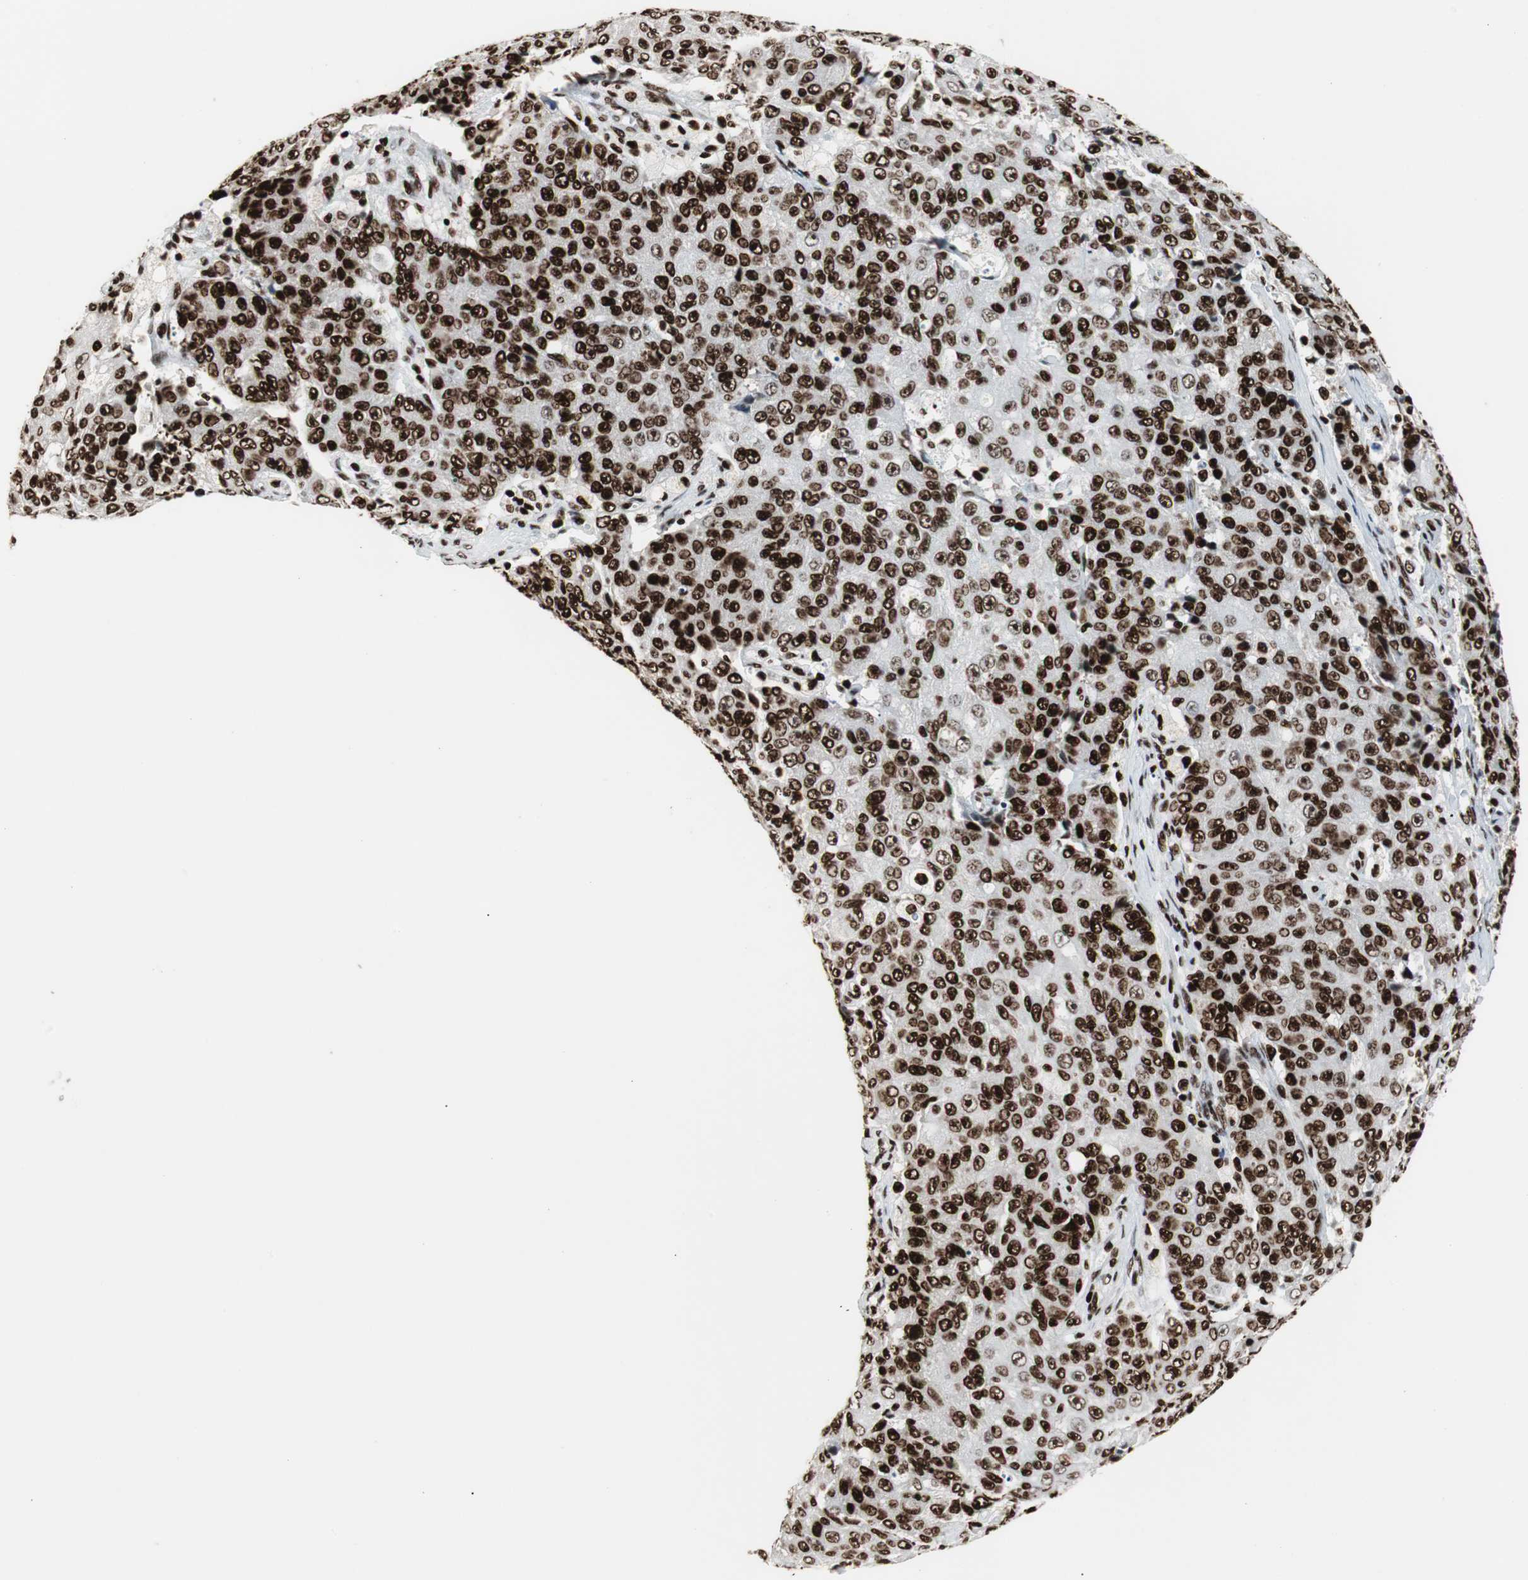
{"staining": {"intensity": "strong", "quantity": ">75%", "location": "nuclear"}, "tissue": "ovarian cancer", "cell_type": "Tumor cells", "image_type": "cancer", "snomed": [{"axis": "morphology", "description": "Carcinoma, endometroid"}, {"axis": "topography", "description": "Ovary"}], "caption": "Immunohistochemistry staining of ovarian cancer, which shows high levels of strong nuclear staining in about >75% of tumor cells indicating strong nuclear protein staining. The staining was performed using DAB (brown) for protein detection and nuclei were counterstained in hematoxylin (blue).", "gene": "MTA2", "patient": {"sex": "female", "age": 42}}